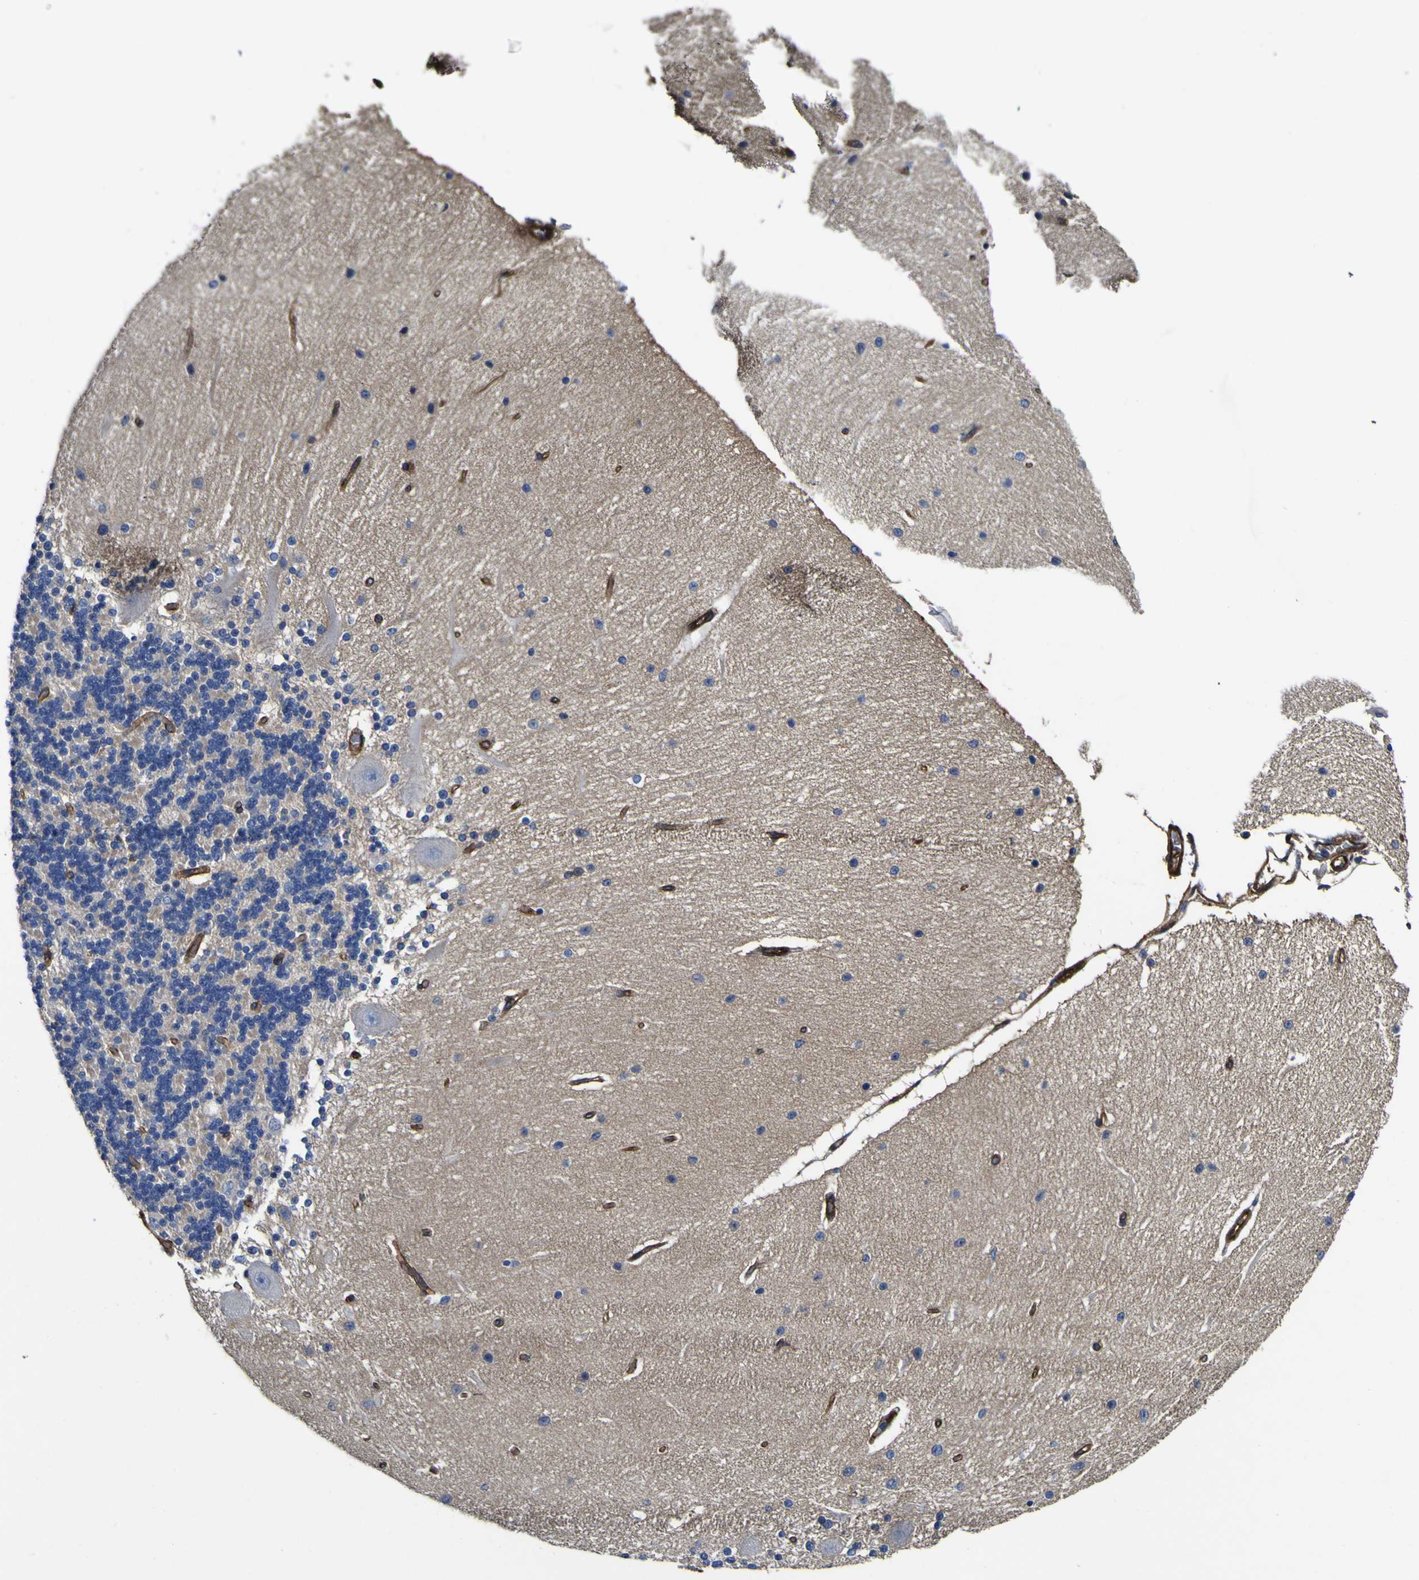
{"staining": {"intensity": "moderate", "quantity": "<25%", "location": "cytoplasmic/membranous"}, "tissue": "cerebellum", "cell_type": "Cells in granular layer", "image_type": "normal", "snomed": [{"axis": "morphology", "description": "Normal tissue, NOS"}, {"axis": "topography", "description": "Cerebellum"}], "caption": "Brown immunohistochemical staining in unremarkable human cerebellum exhibits moderate cytoplasmic/membranous positivity in approximately <25% of cells in granular layer.", "gene": "CD151", "patient": {"sex": "female", "age": 54}}